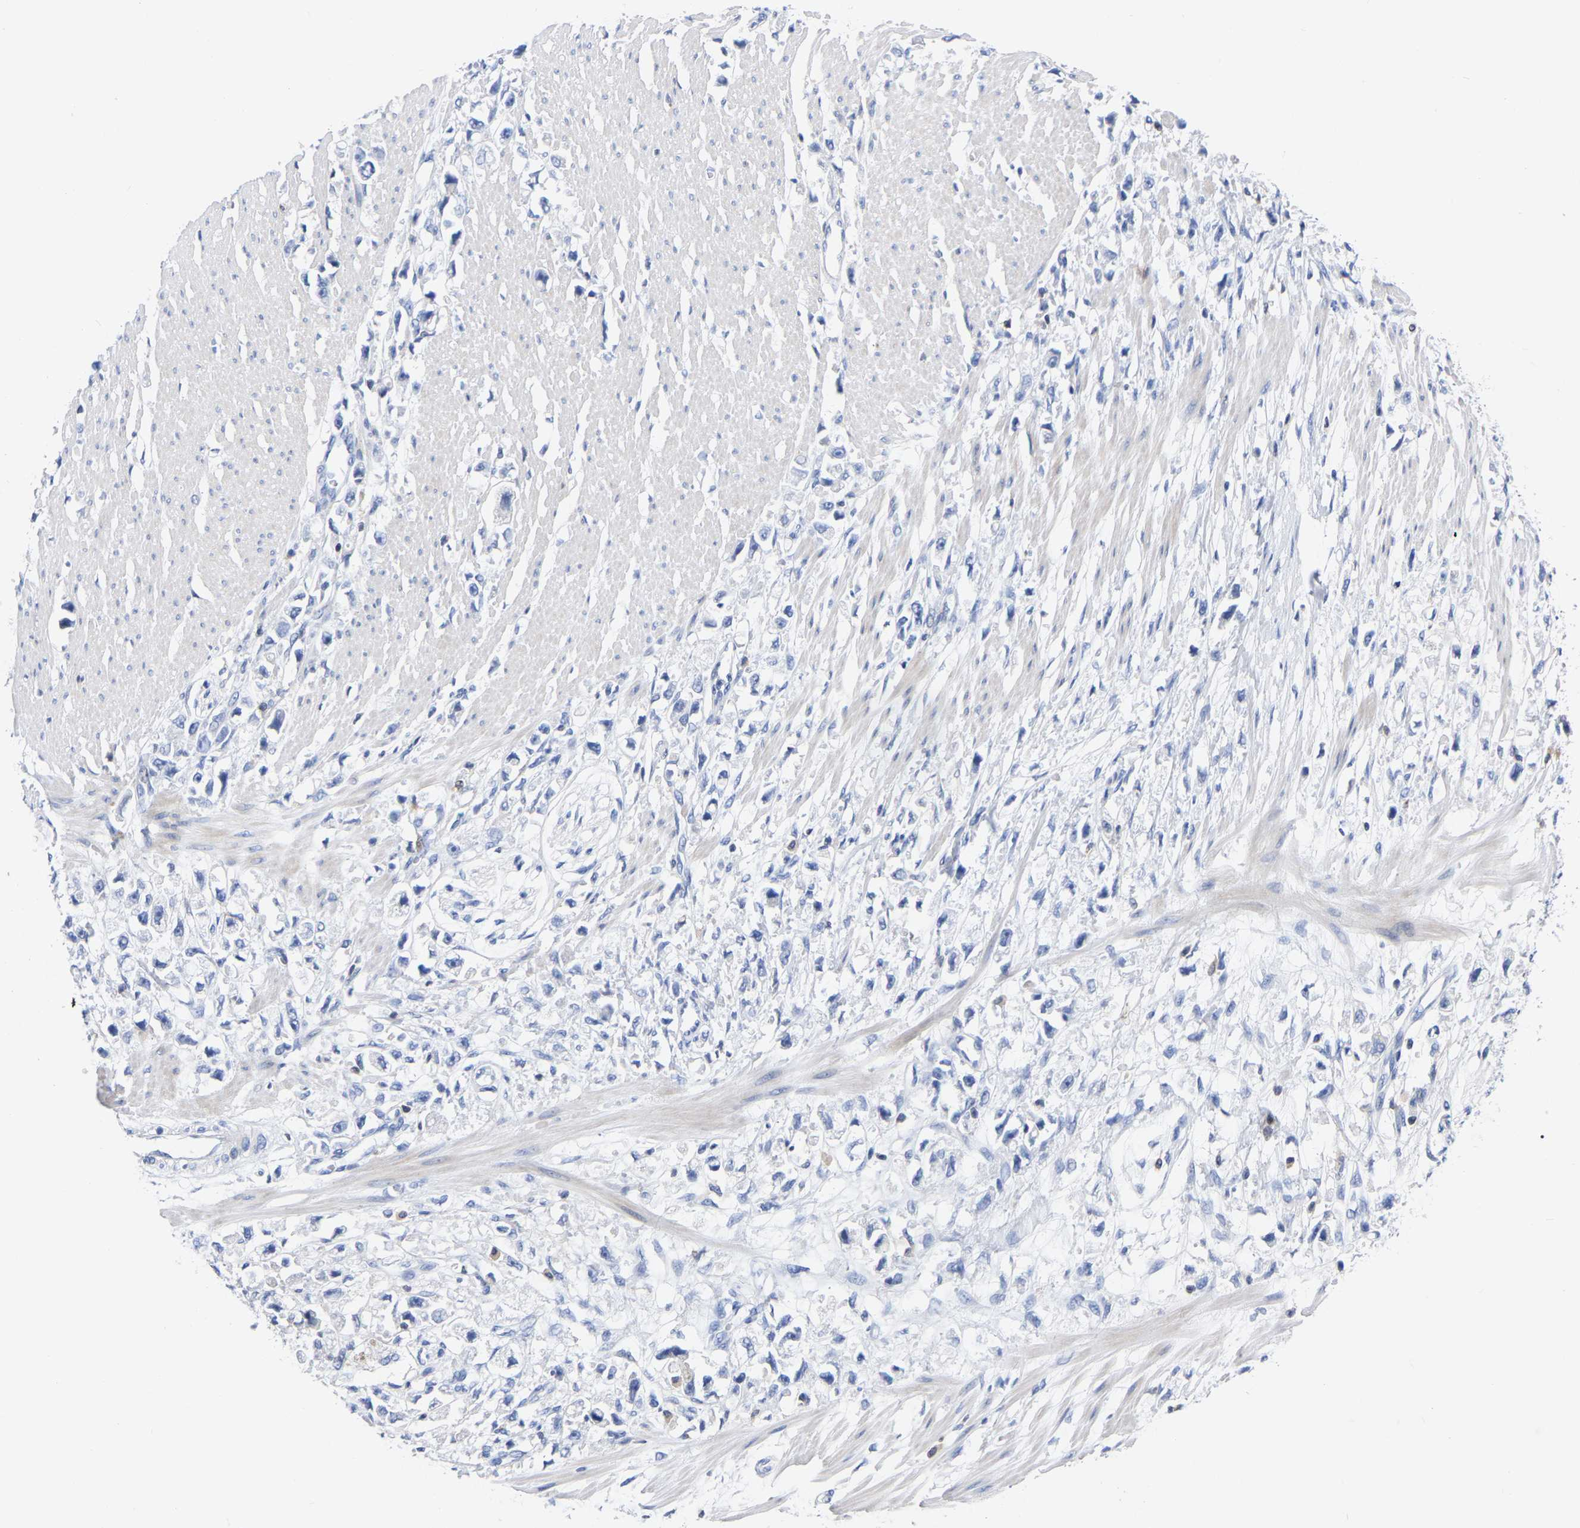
{"staining": {"intensity": "negative", "quantity": "none", "location": "none"}, "tissue": "stomach cancer", "cell_type": "Tumor cells", "image_type": "cancer", "snomed": [{"axis": "morphology", "description": "Adenocarcinoma, NOS"}, {"axis": "topography", "description": "Stomach"}], "caption": "The immunohistochemistry image has no significant expression in tumor cells of stomach cancer tissue.", "gene": "PTPN7", "patient": {"sex": "female", "age": 59}}